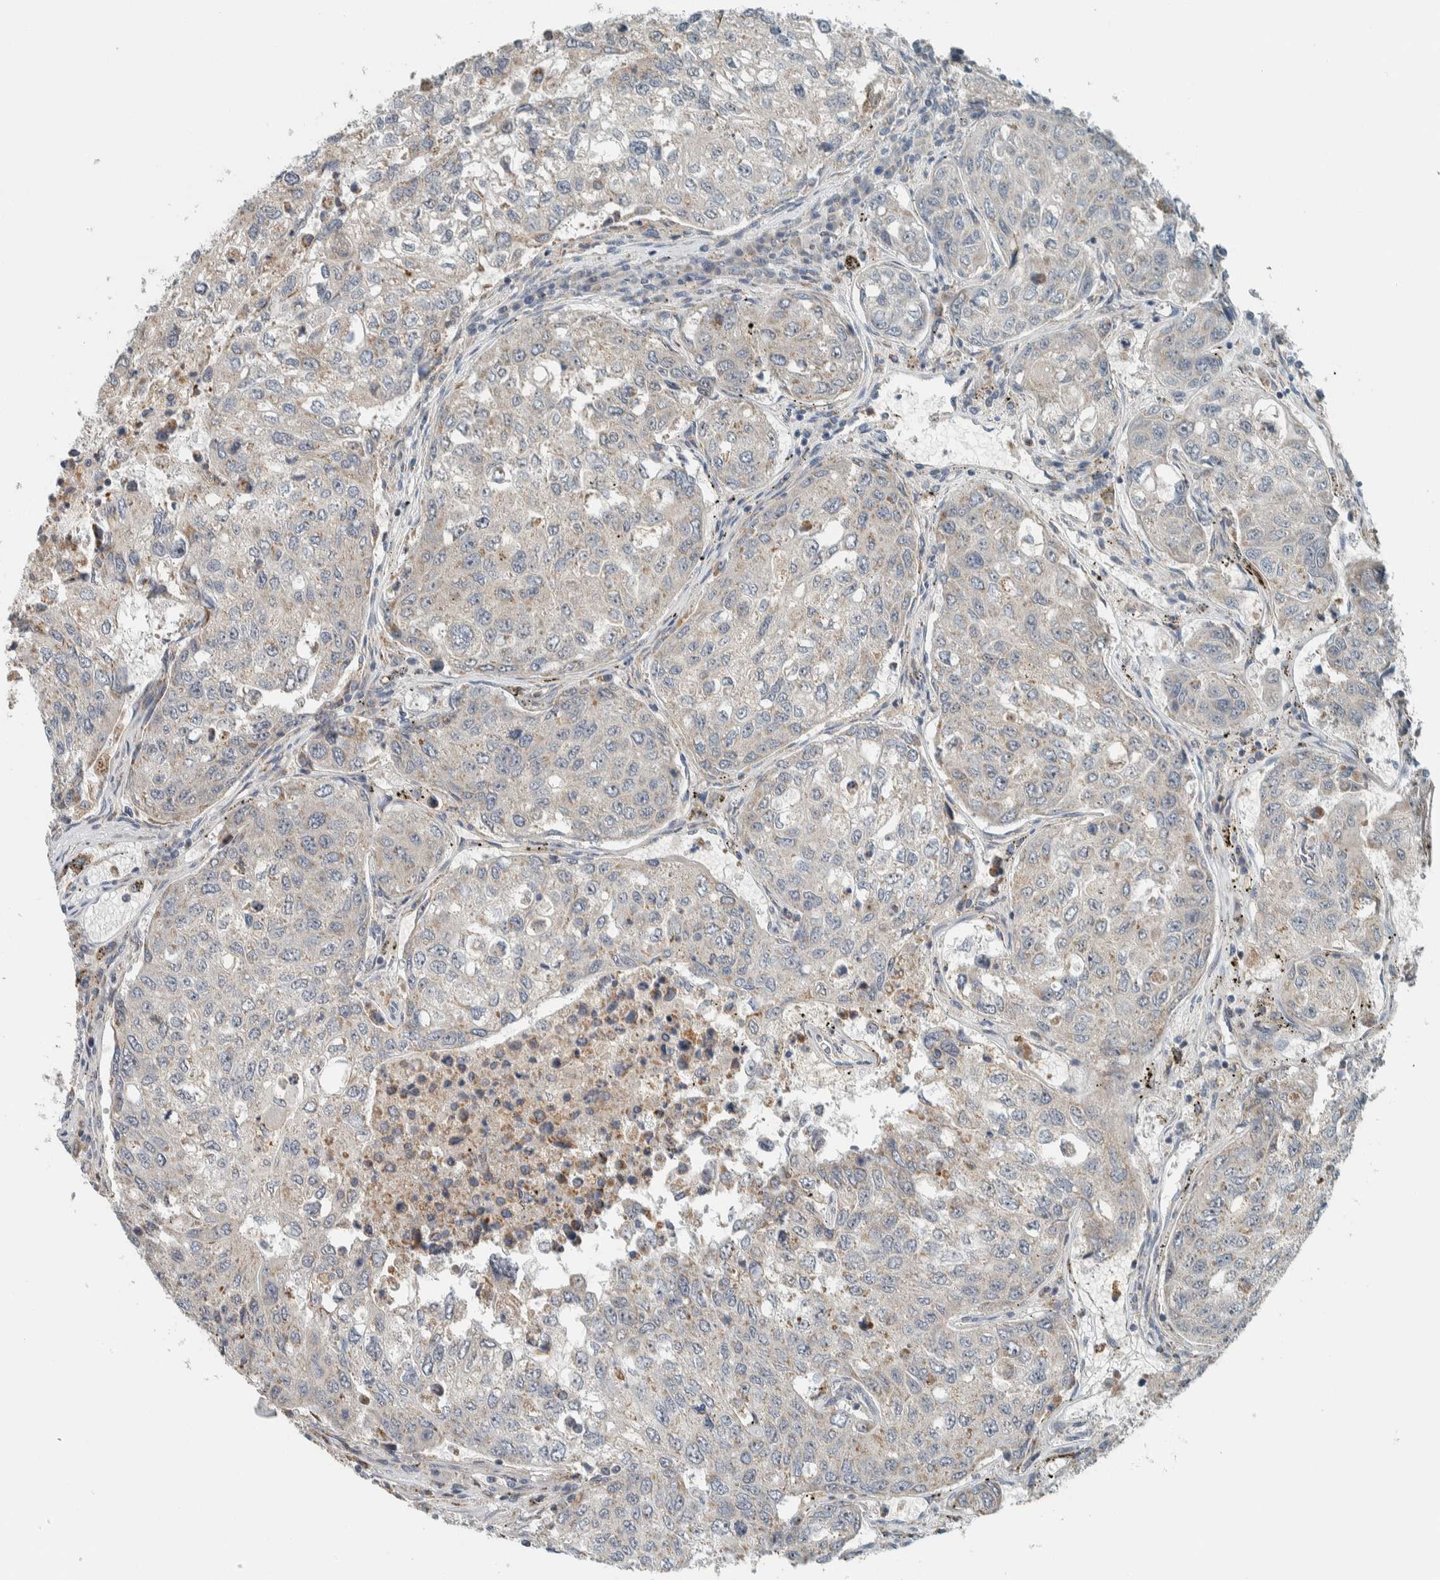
{"staining": {"intensity": "weak", "quantity": "<25%", "location": "cytoplasmic/membranous"}, "tissue": "urothelial cancer", "cell_type": "Tumor cells", "image_type": "cancer", "snomed": [{"axis": "morphology", "description": "Urothelial carcinoma, High grade"}, {"axis": "topography", "description": "Lymph node"}, {"axis": "topography", "description": "Urinary bladder"}], "caption": "IHC histopathology image of neoplastic tissue: human urothelial cancer stained with DAB demonstrates no significant protein expression in tumor cells.", "gene": "SLFN12L", "patient": {"sex": "male", "age": 51}}